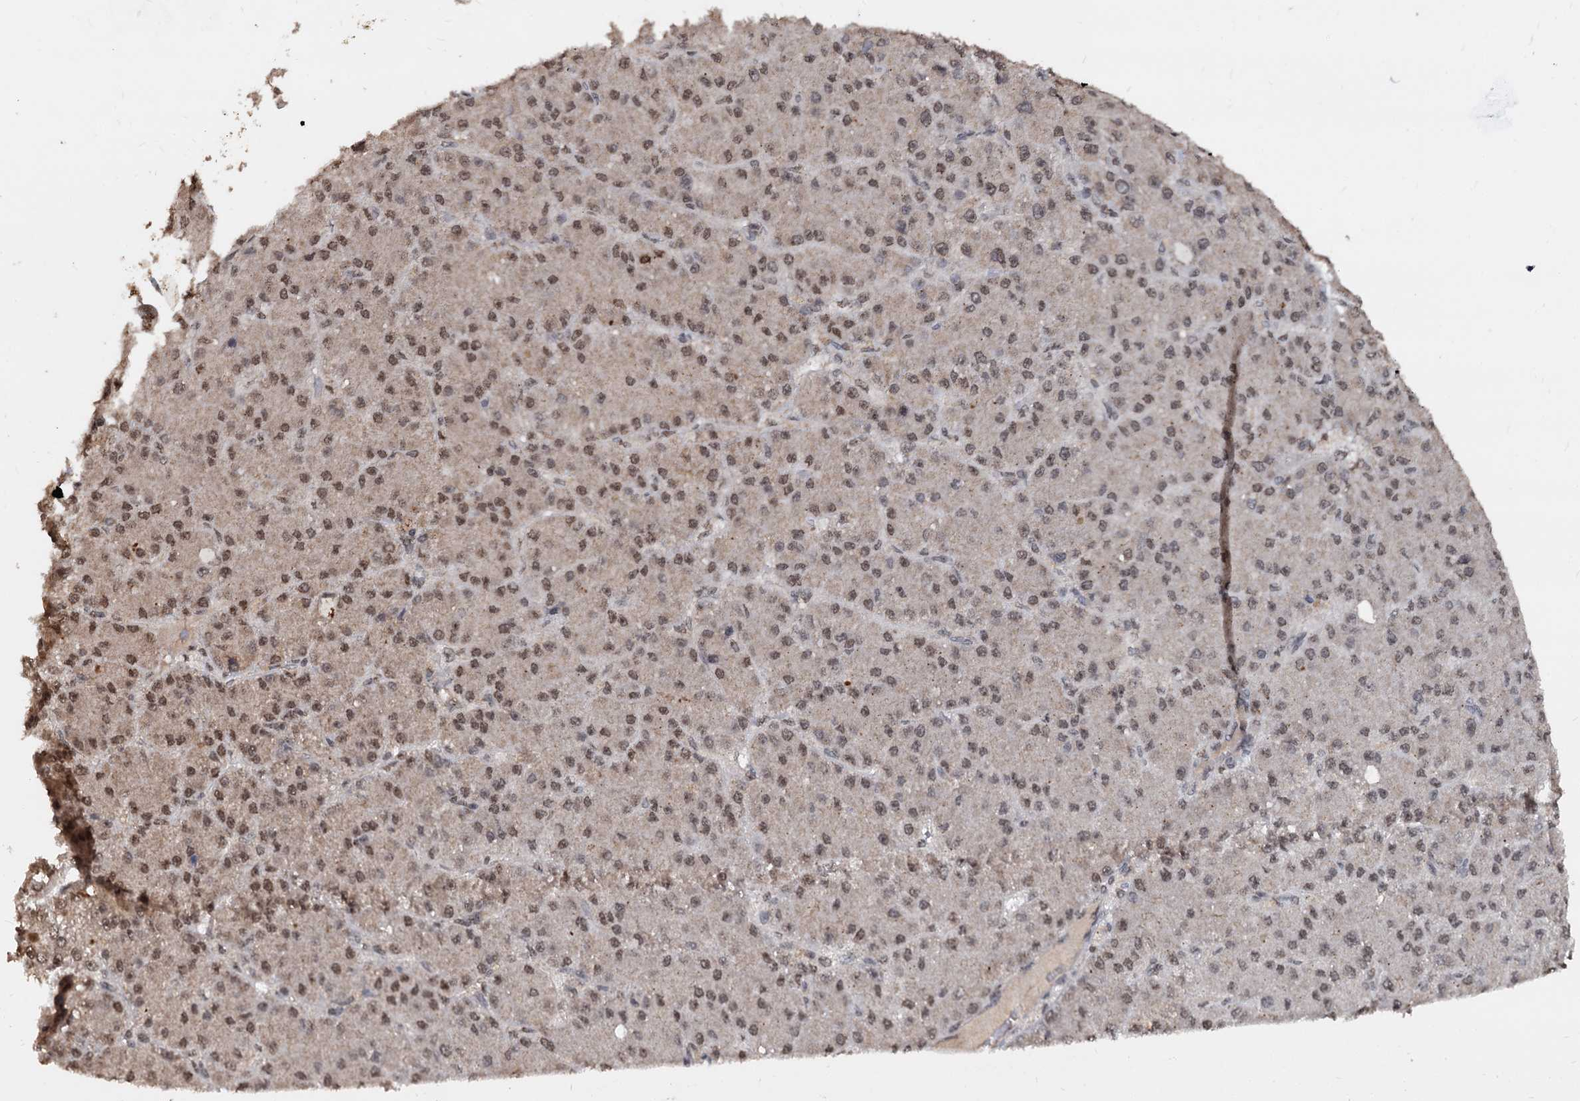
{"staining": {"intensity": "moderate", "quantity": ">75%", "location": "nuclear"}, "tissue": "liver cancer", "cell_type": "Tumor cells", "image_type": "cancer", "snomed": [{"axis": "morphology", "description": "Carcinoma, Hepatocellular, NOS"}, {"axis": "topography", "description": "Liver"}], "caption": "Protein expression analysis of liver cancer shows moderate nuclear expression in about >75% of tumor cells. (Brightfield microscopy of DAB IHC at high magnification).", "gene": "FAM216B", "patient": {"sex": "male", "age": 67}}